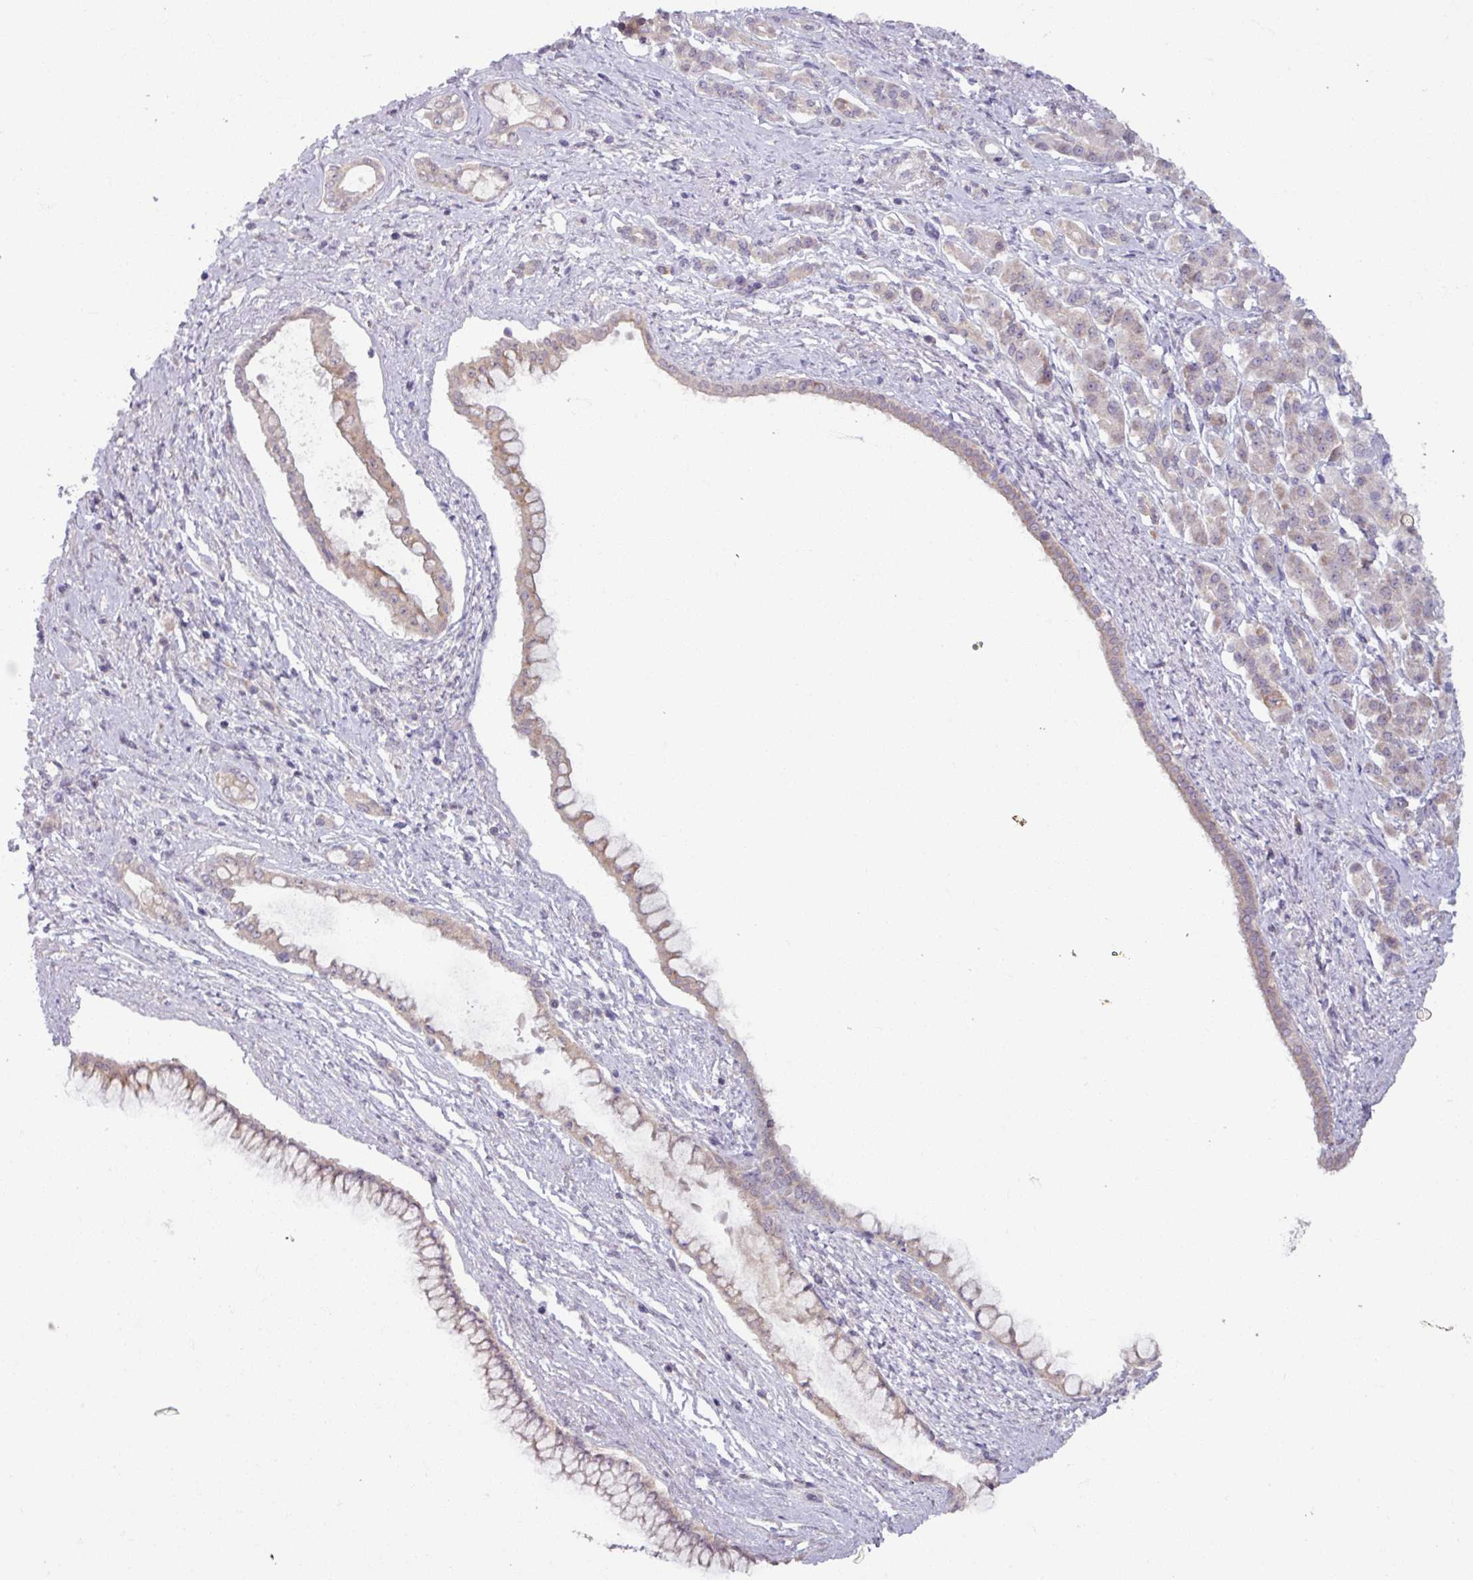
{"staining": {"intensity": "negative", "quantity": "none", "location": "none"}, "tissue": "pancreatic cancer", "cell_type": "Tumor cells", "image_type": "cancer", "snomed": [{"axis": "morphology", "description": "Adenocarcinoma, NOS"}, {"axis": "topography", "description": "Pancreas"}], "caption": "Tumor cells are negative for brown protein staining in pancreatic cancer (adenocarcinoma).", "gene": "OGFOD3", "patient": {"sex": "male", "age": 70}}